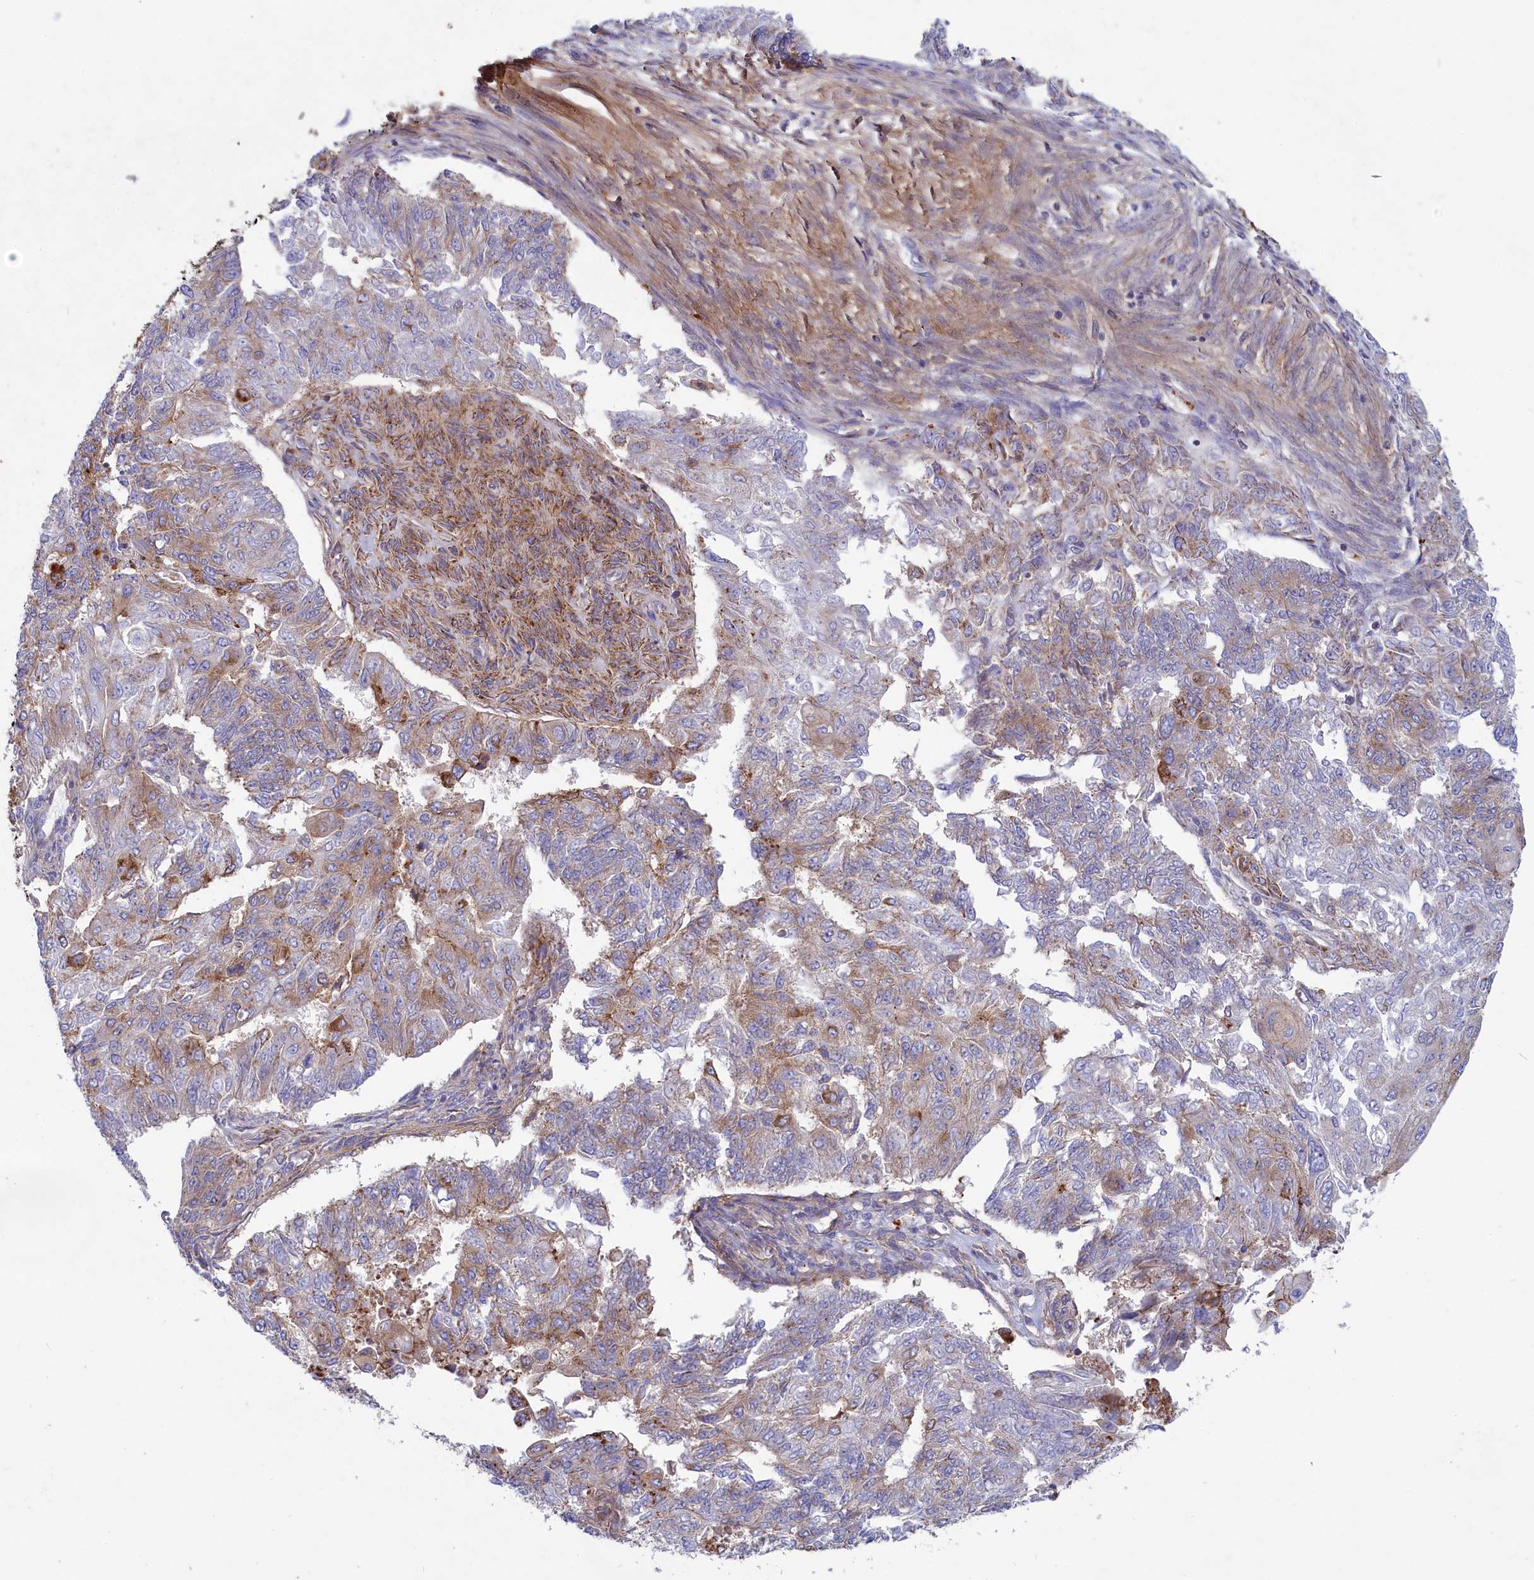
{"staining": {"intensity": "weak", "quantity": "<25%", "location": "cytoplasmic/membranous"}, "tissue": "endometrial cancer", "cell_type": "Tumor cells", "image_type": "cancer", "snomed": [{"axis": "morphology", "description": "Adenocarcinoma, NOS"}, {"axis": "topography", "description": "Endometrium"}], "caption": "High power microscopy photomicrograph of an immunohistochemistry (IHC) micrograph of endometrial cancer, revealing no significant expression in tumor cells.", "gene": "SCAMP4", "patient": {"sex": "female", "age": 32}}